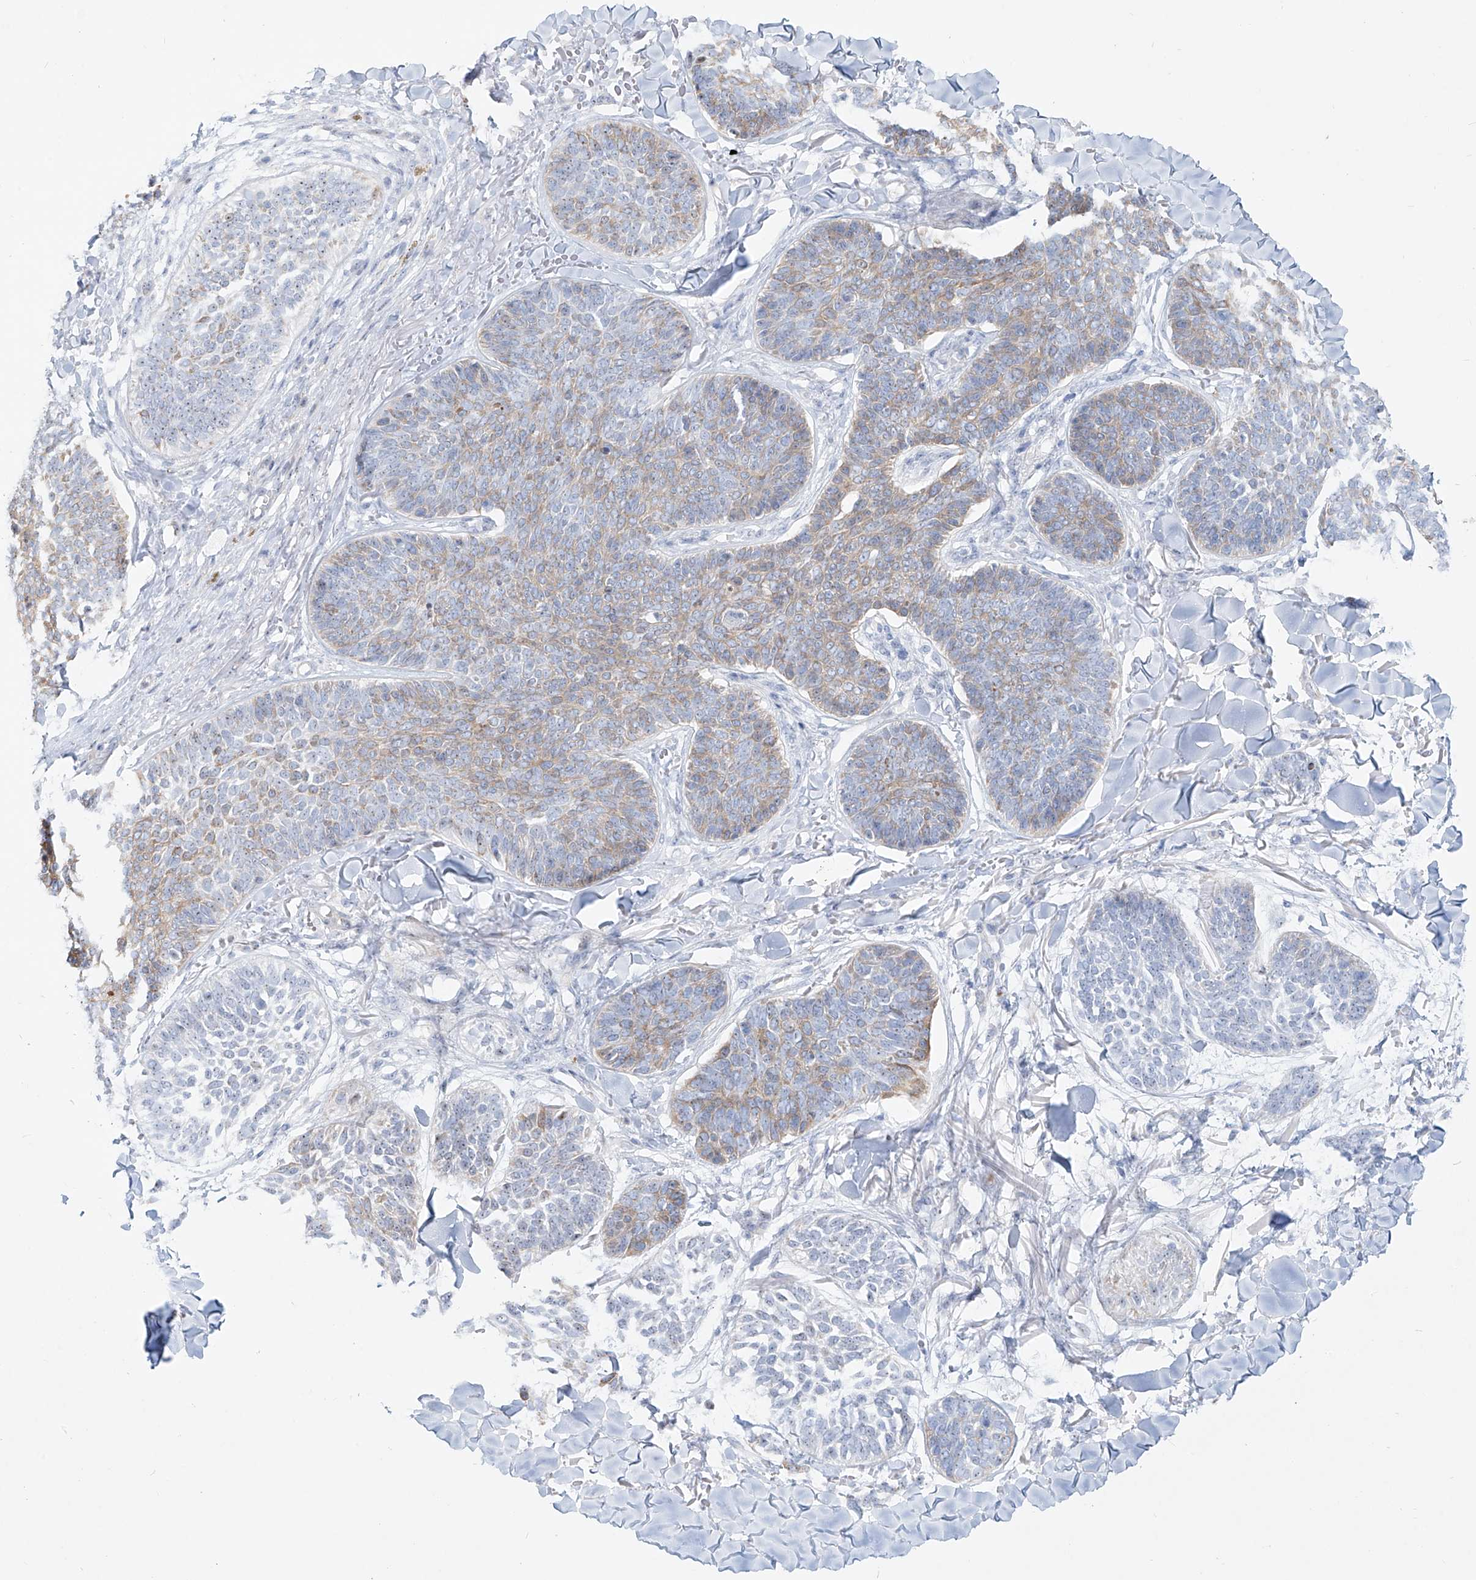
{"staining": {"intensity": "weak", "quantity": "25%-75%", "location": "cytoplasmic/membranous"}, "tissue": "skin cancer", "cell_type": "Tumor cells", "image_type": "cancer", "snomed": [{"axis": "morphology", "description": "Basal cell carcinoma"}, {"axis": "topography", "description": "Skin"}], "caption": "A low amount of weak cytoplasmic/membranous positivity is present in approximately 25%-75% of tumor cells in basal cell carcinoma (skin) tissue. (DAB IHC, brown staining for protein, blue staining for nuclei).", "gene": "SNU13", "patient": {"sex": "male", "age": 85}}